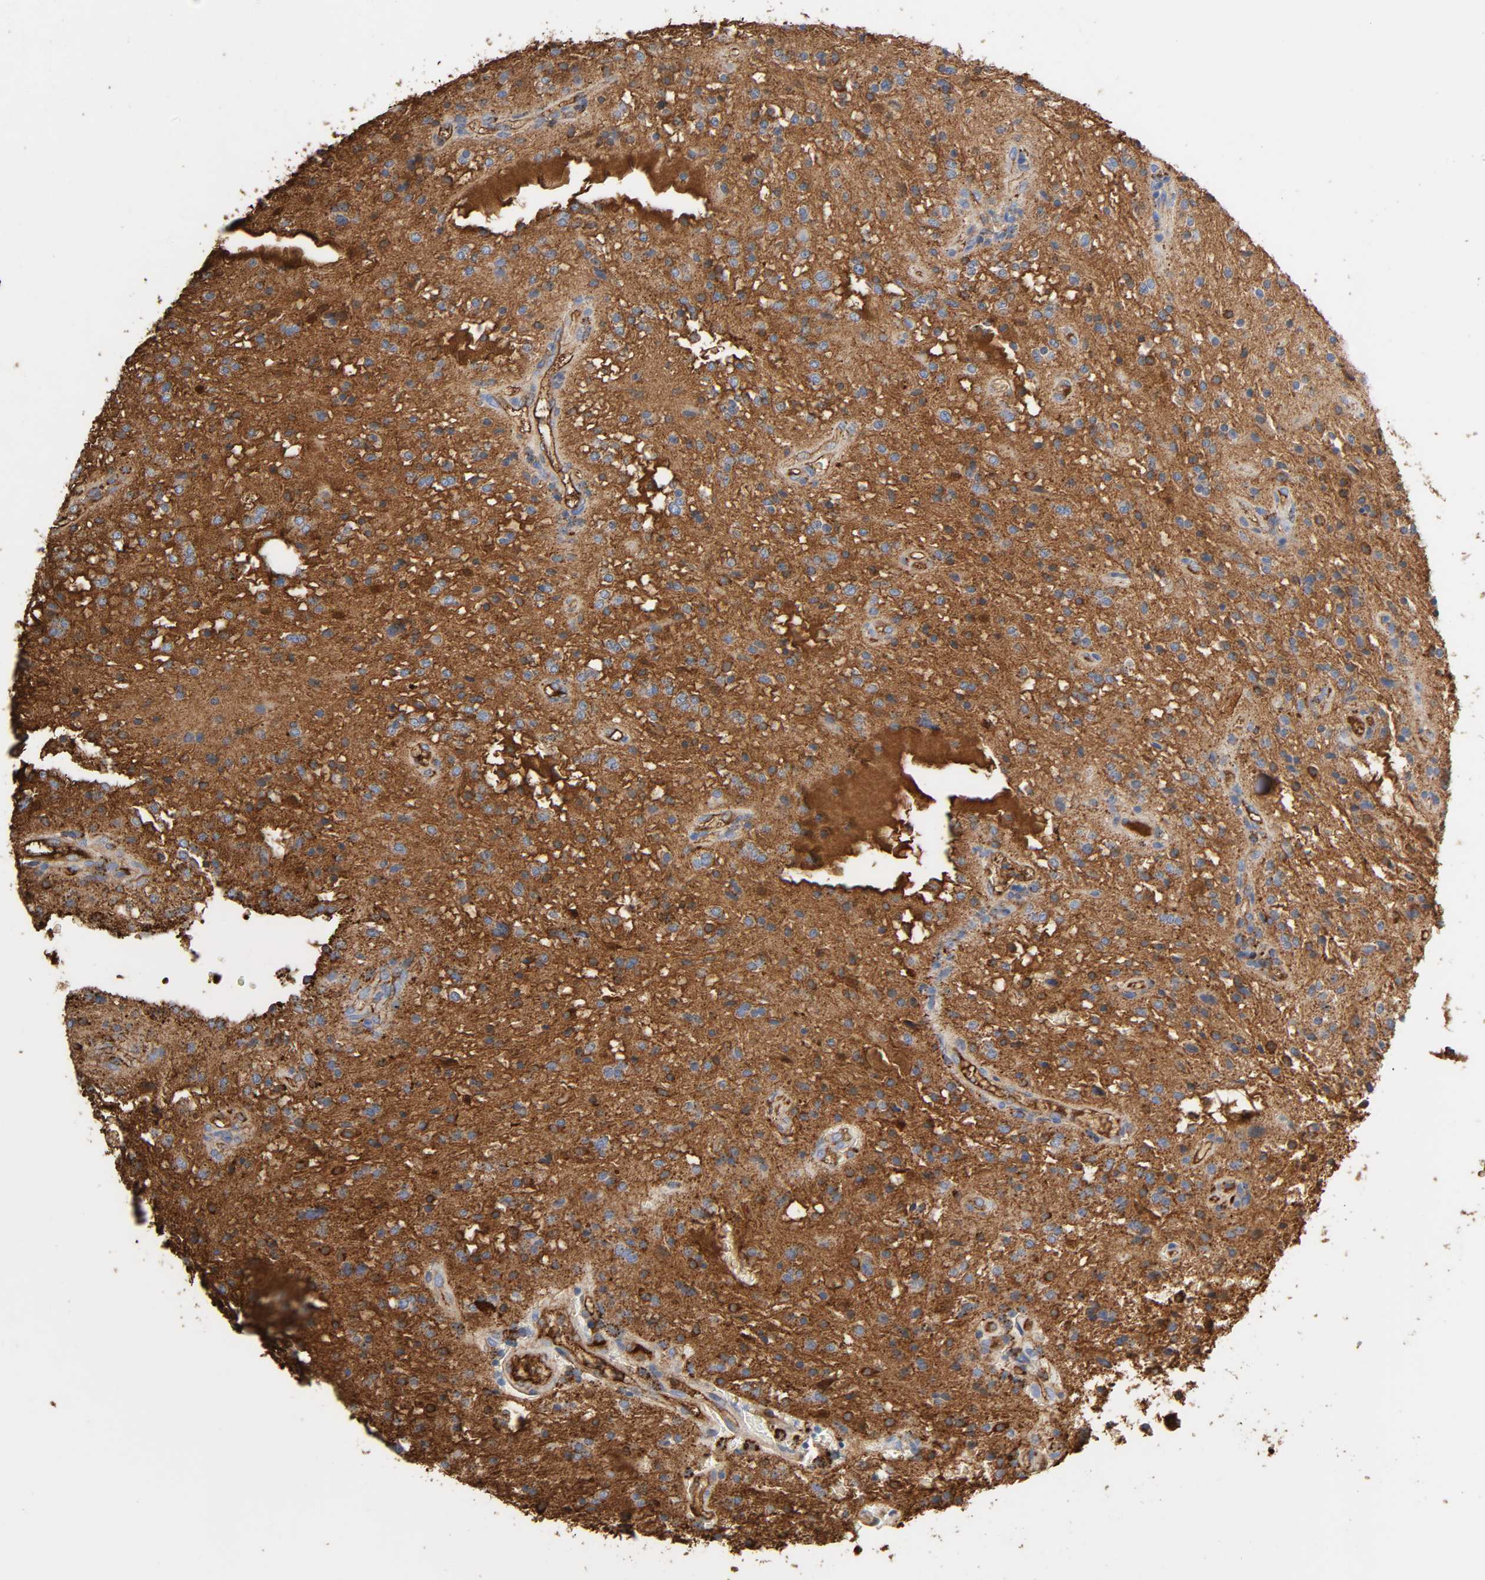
{"staining": {"intensity": "moderate", "quantity": ">75%", "location": "cytoplasmic/membranous"}, "tissue": "glioma", "cell_type": "Tumor cells", "image_type": "cancer", "snomed": [{"axis": "morphology", "description": "Glioma, malignant, NOS"}, {"axis": "topography", "description": "Cerebellum"}], "caption": "Immunohistochemical staining of human glioma displays medium levels of moderate cytoplasmic/membranous staining in approximately >75% of tumor cells.", "gene": "C3", "patient": {"sex": "female", "age": 10}}